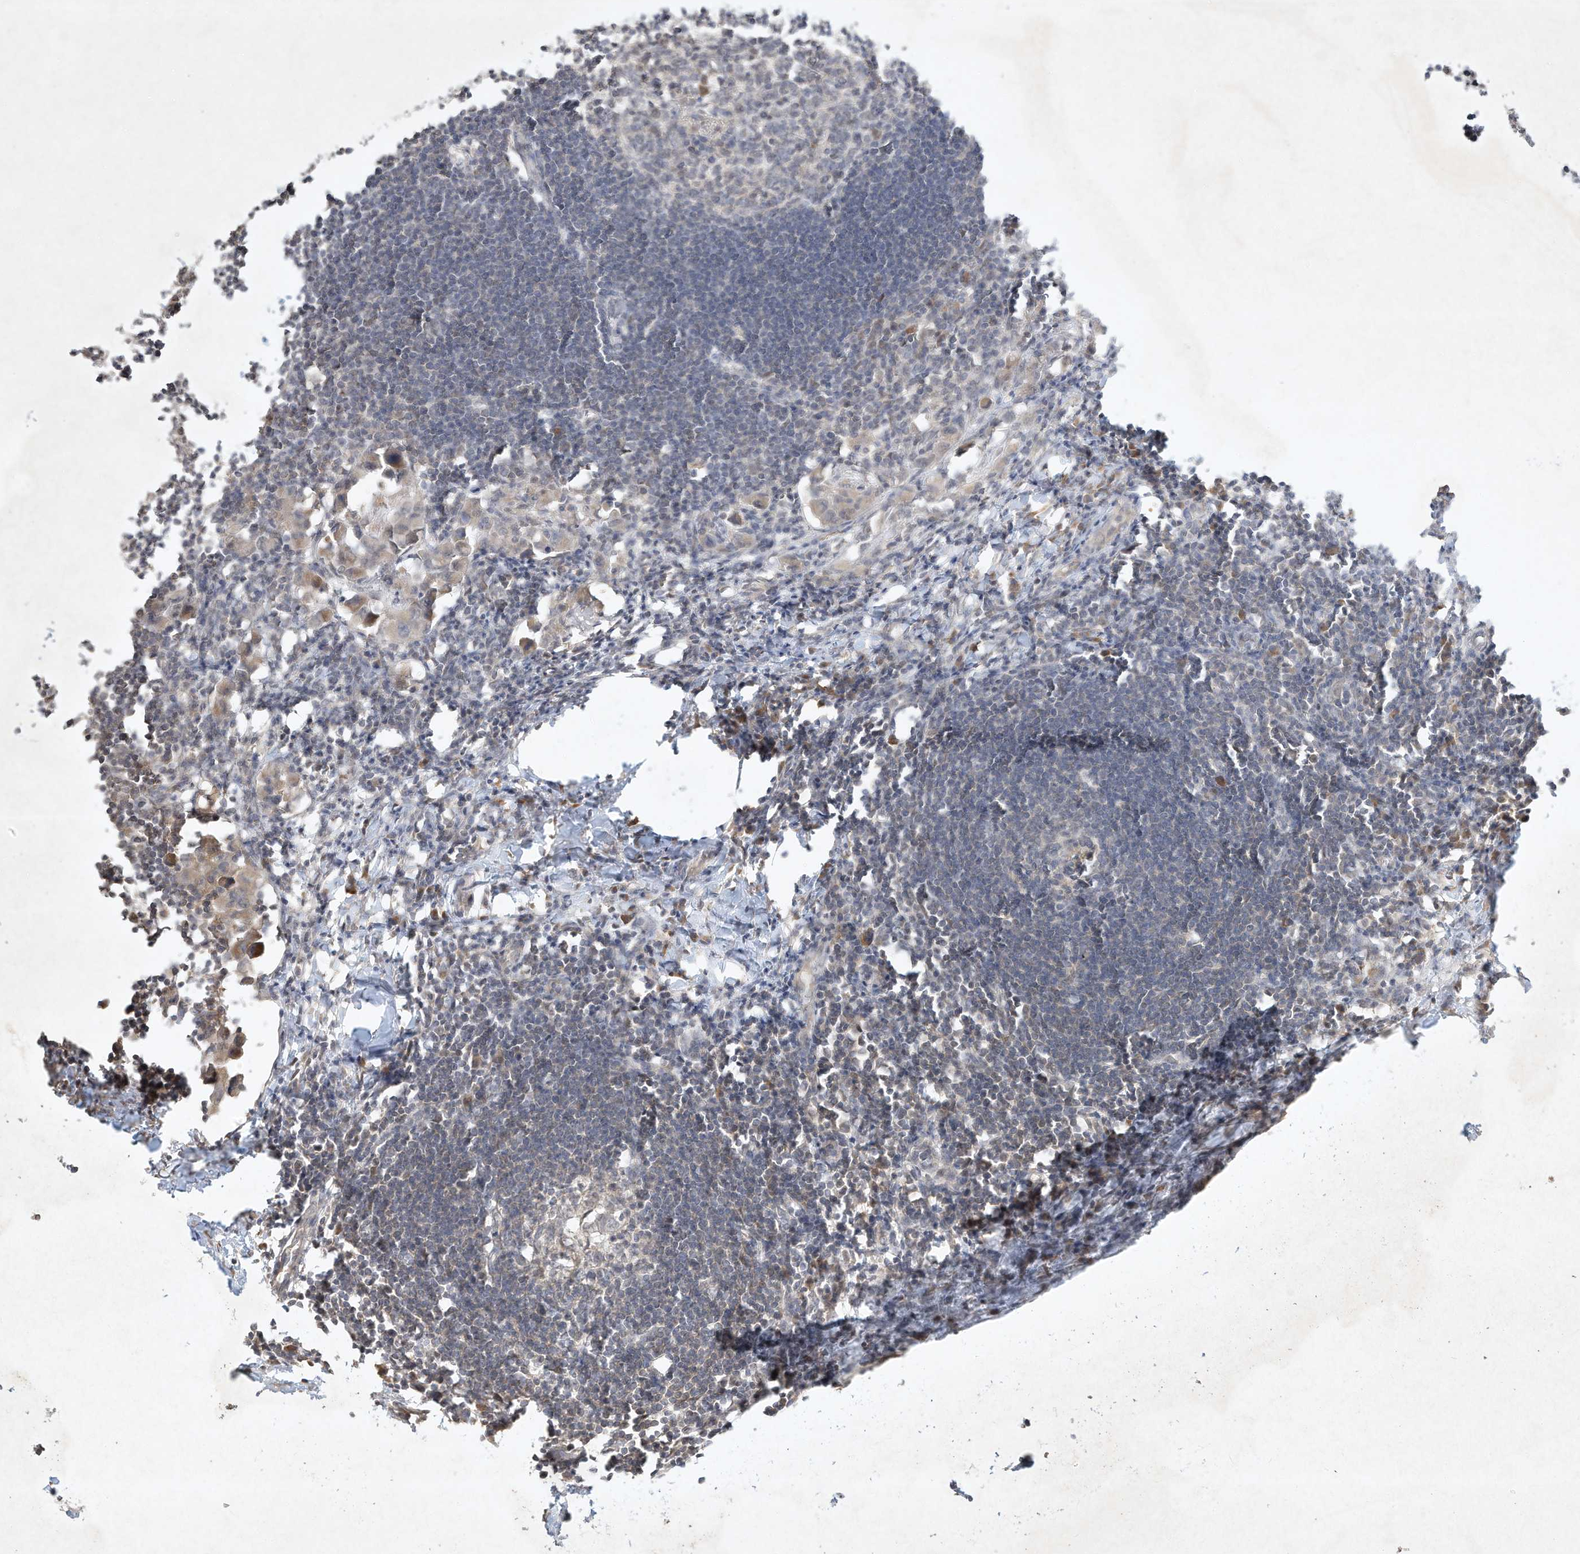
{"staining": {"intensity": "negative", "quantity": "none", "location": "none"}, "tissue": "lymph node", "cell_type": "Germinal center cells", "image_type": "normal", "snomed": [{"axis": "morphology", "description": "Normal tissue, NOS"}, {"axis": "morphology", "description": "Malignant melanoma, Metastatic site"}, {"axis": "topography", "description": "Lymph node"}], "caption": "This is an immunohistochemistry histopathology image of unremarkable lymph node. There is no expression in germinal center cells.", "gene": "BTRC", "patient": {"sex": "male", "age": 41}}